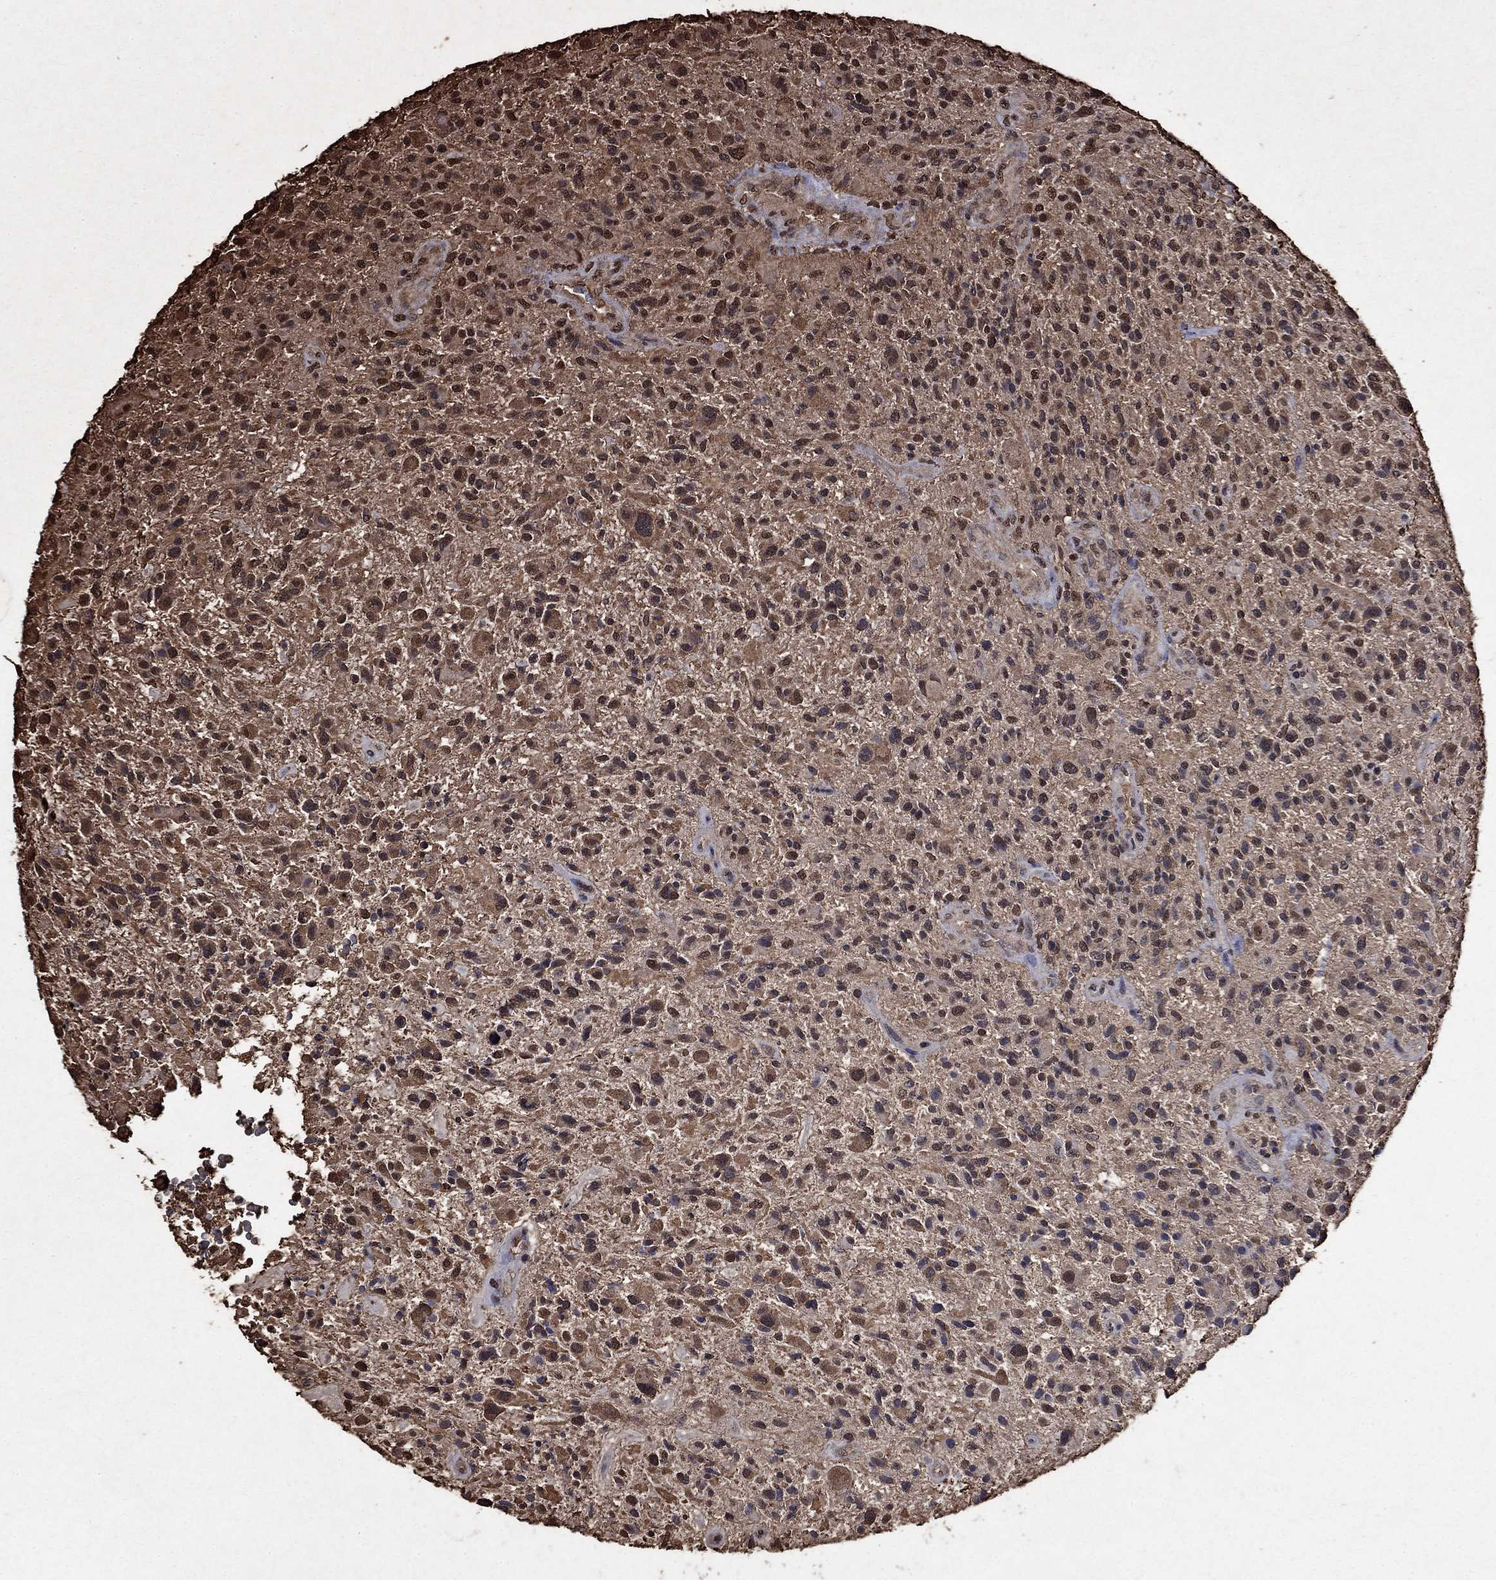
{"staining": {"intensity": "weak", "quantity": "<25%", "location": "nuclear"}, "tissue": "glioma", "cell_type": "Tumor cells", "image_type": "cancer", "snomed": [{"axis": "morphology", "description": "Glioma, malignant, High grade"}, {"axis": "topography", "description": "Brain"}], "caption": "DAB immunohistochemical staining of human malignant high-grade glioma demonstrates no significant expression in tumor cells. (Brightfield microscopy of DAB immunohistochemistry at high magnification).", "gene": "GAPDH", "patient": {"sex": "male", "age": 47}}